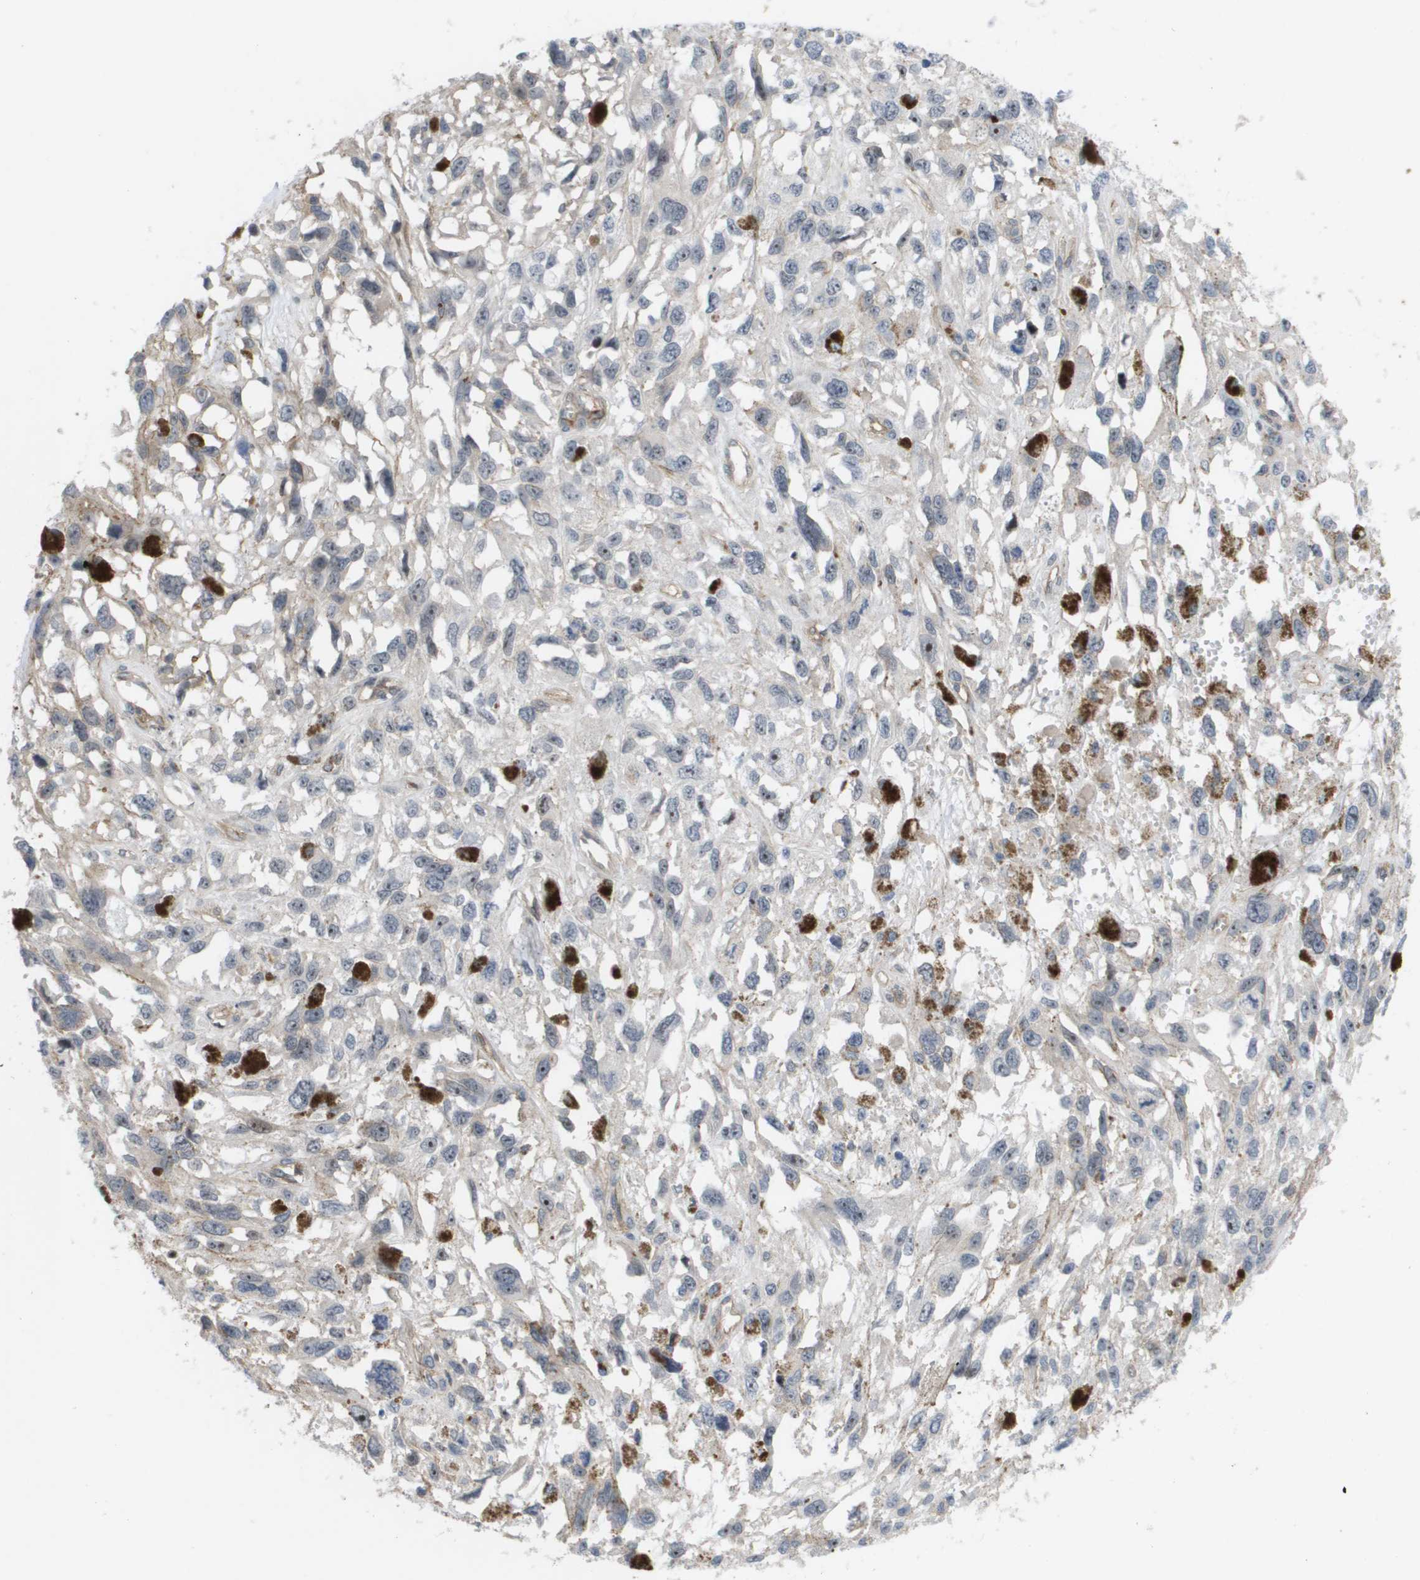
{"staining": {"intensity": "negative", "quantity": "none", "location": "none"}, "tissue": "melanoma", "cell_type": "Tumor cells", "image_type": "cancer", "snomed": [{"axis": "morphology", "description": "Malignant melanoma, Metastatic site"}, {"axis": "topography", "description": "Lymph node"}], "caption": "The immunohistochemistry histopathology image has no significant positivity in tumor cells of melanoma tissue.", "gene": "MTARC2", "patient": {"sex": "male", "age": 59}}